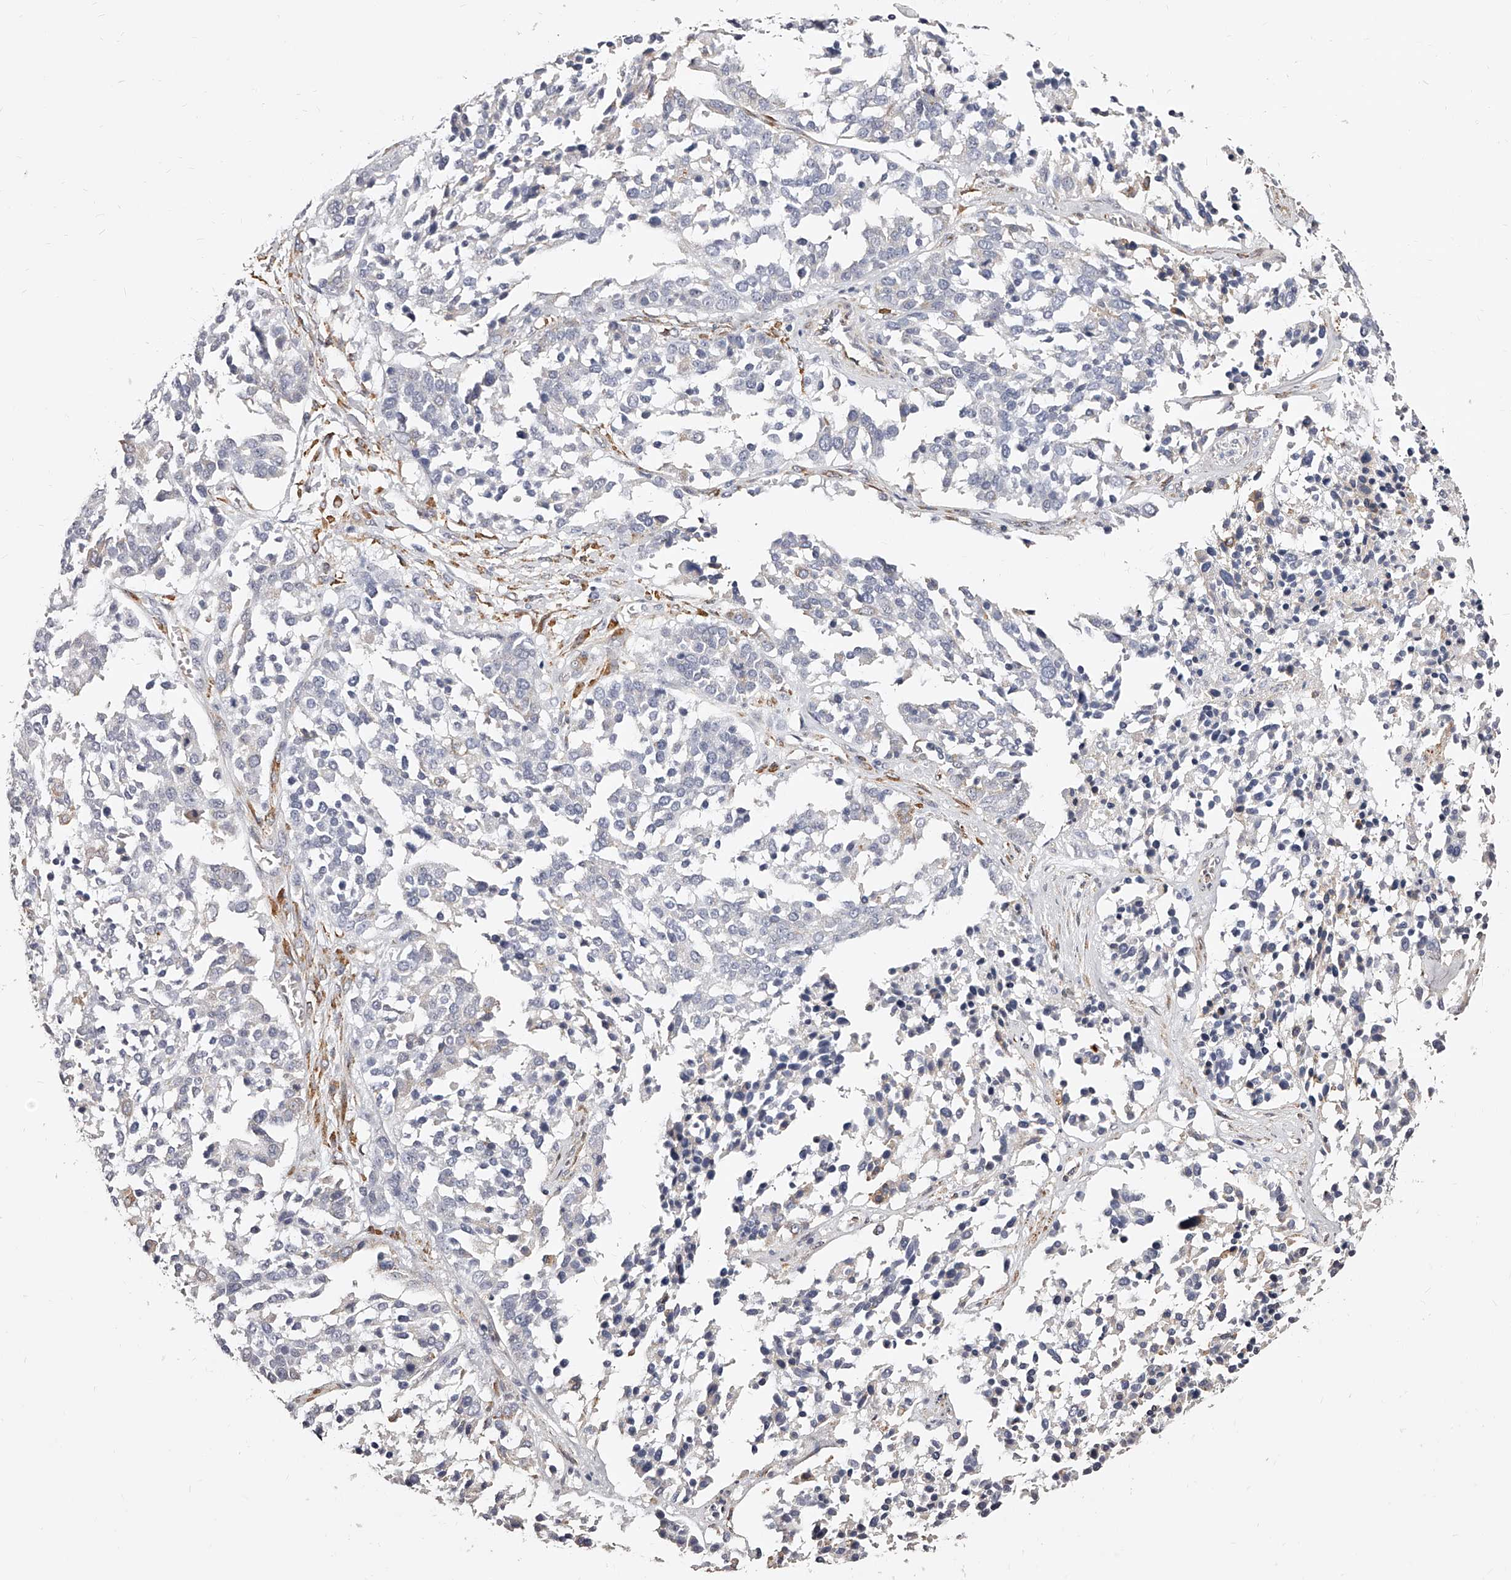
{"staining": {"intensity": "negative", "quantity": "none", "location": "none"}, "tissue": "ovarian cancer", "cell_type": "Tumor cells", "image_type": "cancer", "snomed": [{"axis": "morphology", "description": "Cystadenocarcinoma, serous, NOS"}, {"axis": "topography", "description": "Ovary"}], "caption": "This is an immunohistochemistry (IHC) micrograph of ovarian cancer. There is no expression in tumor cells.", "gene": "CD82", "patient": {"sex": "female", "age": 44}}